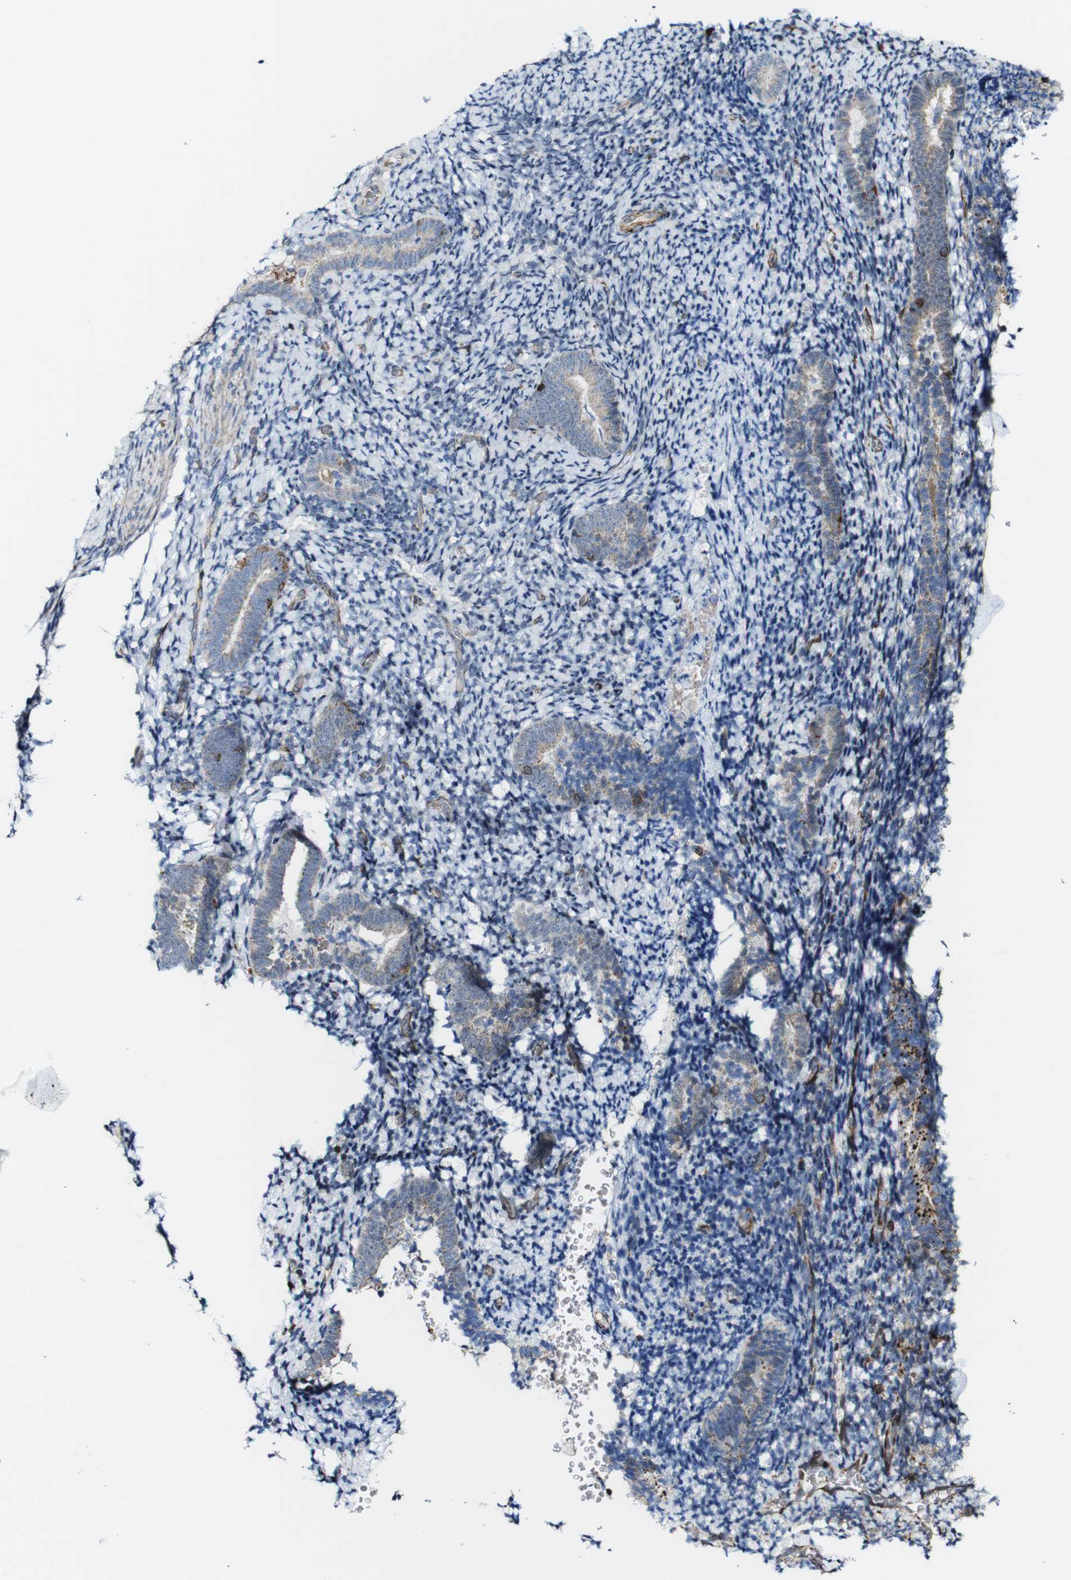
{"staining": {"intensity": "negative", "quantity": "none", "location": "none"}, "tissue": "endometrium", "cell_type": "Cells in endometrial stroma", "image_type": "normal", "snomed": [{"axis": "morphology", "description": "Normal tissue, NOS"}, {"axis": "topography", "description": "Endometrium"}], "caption": "Cells in endometrial stroma are negative for protein expression in unremarkable human endometrium. (DAB IHC, high magnification).", "gene": "JAK2", "patient": {"sex": "female", "age": 51}}